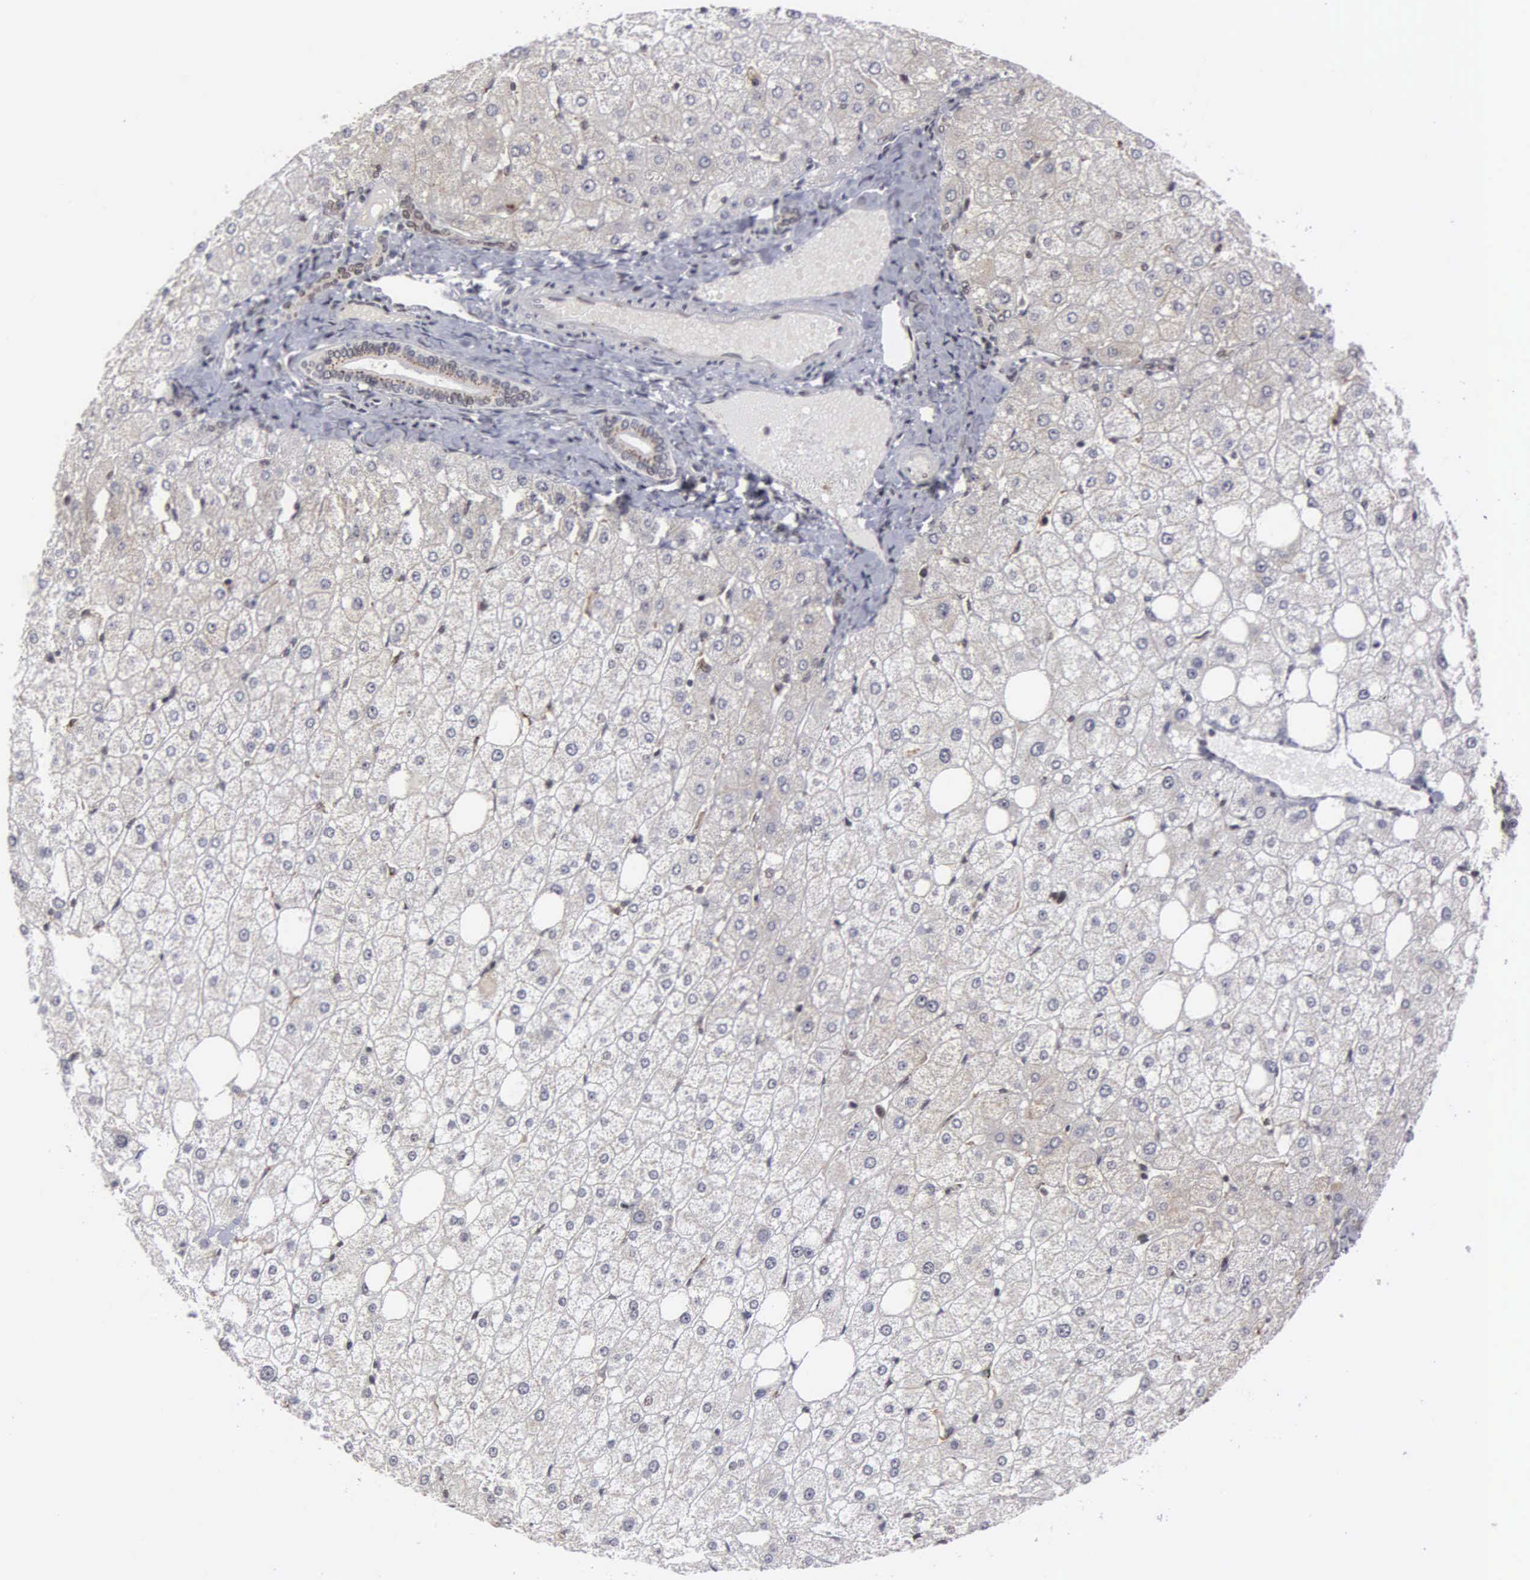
{"staining": {"intensity": "moderate", "quantity": ">75%", "location": "cytoplasmic/membranous"}, "tissue": "liver", "cell_type": "Cholangiocytes", "image_type": "normal", "snomed": [{"axis": "morphology", "description": "Normal tissue, NOS"}, {"axis": "topography", "description": "Liver"}], "caption": "Immunohistochemical staining of normal human liver demonstrates moderate cytoplasmic/membranous protein expression in approximately >75% of cholangiocytes. (IHC, brightfield microscopy, high magnification).", "gene": "GTF2A1", "patient": {"sex": "male", "age": 35}}